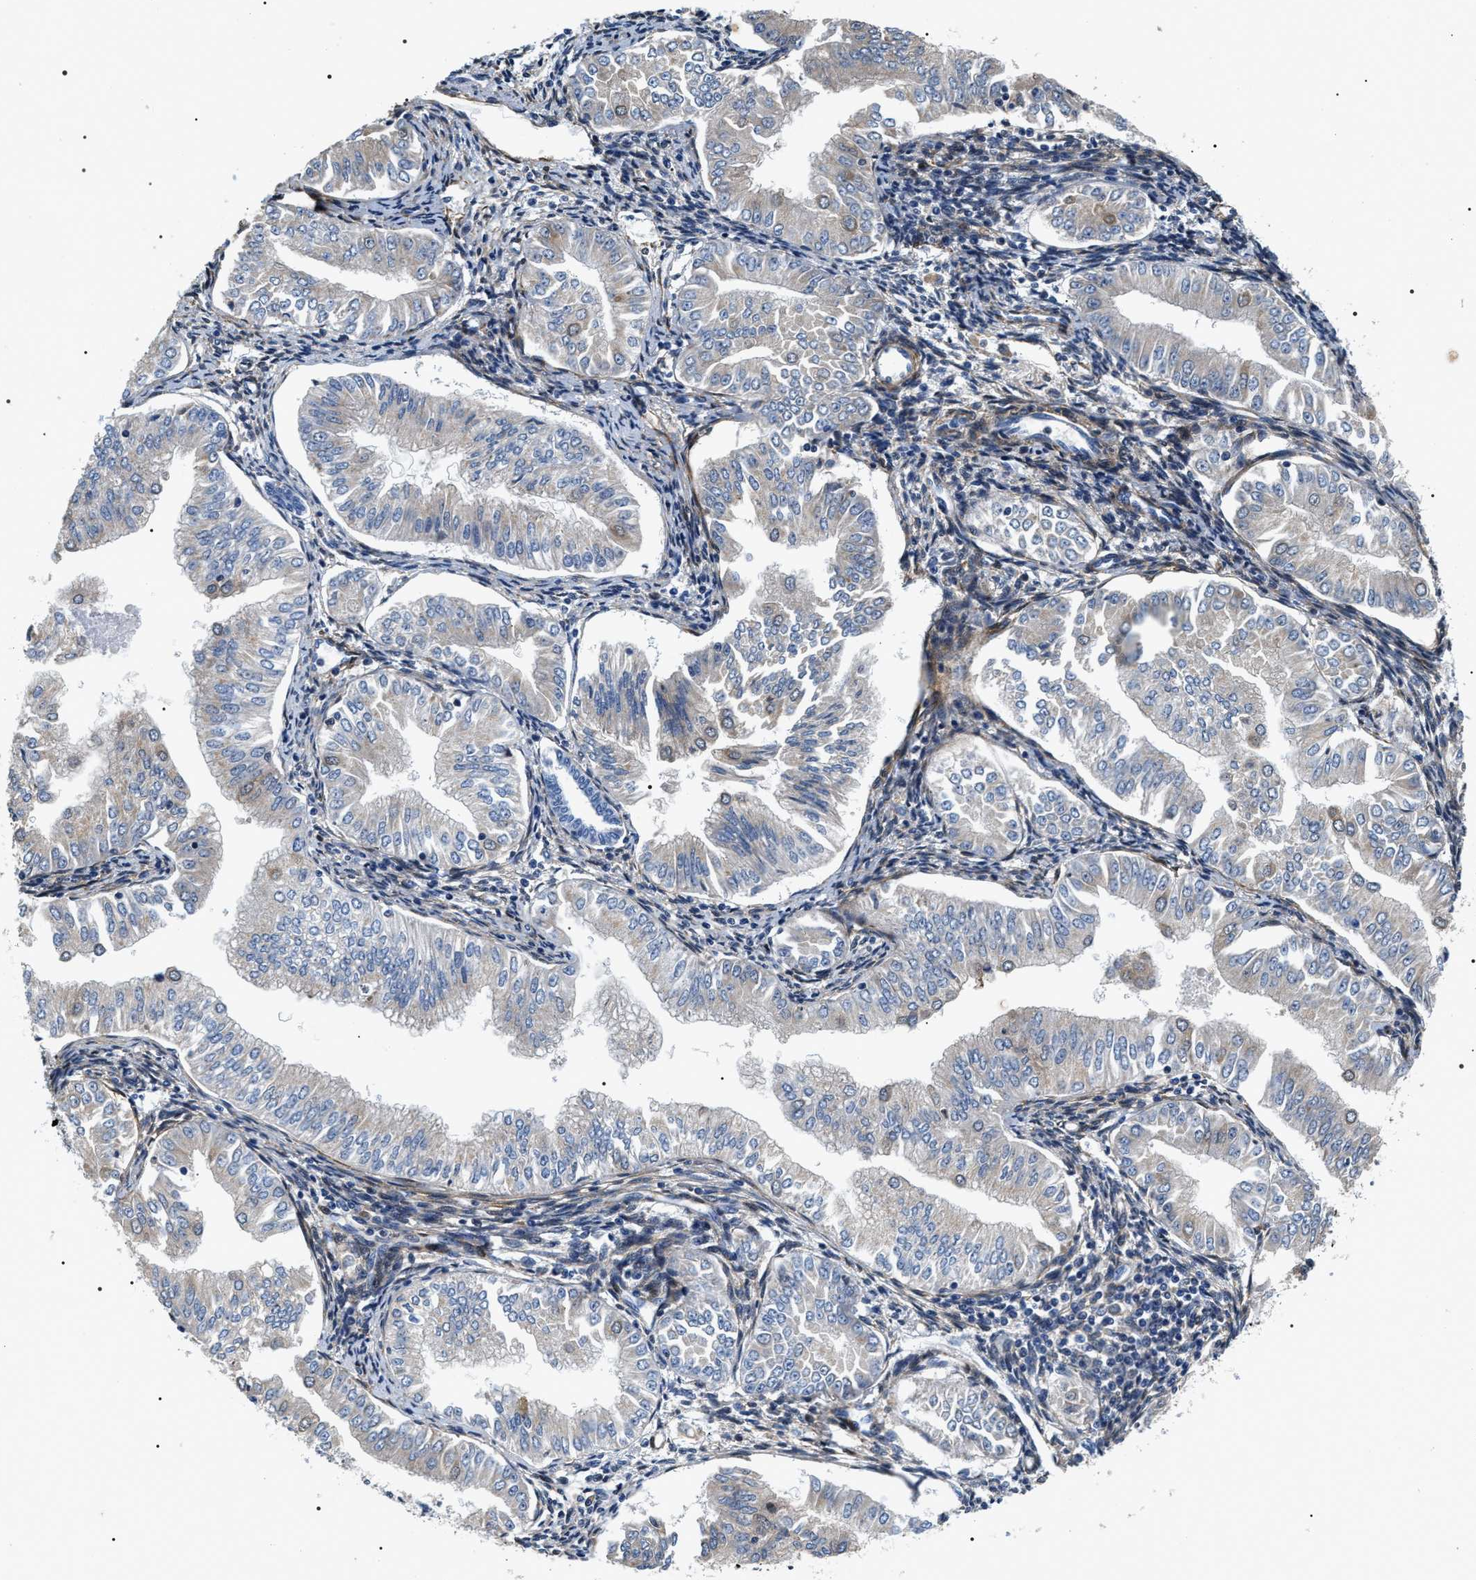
{"staining": {"intensity": "negative", "quantity": "none", "location": "none"}, "tissue": "endometrial cancer", "cell_type": "Tumor cells", "image_type": "cancer", "snomed": [{"axis": "morphology", "description": "Normal tissue, NOS"}, {"axis": "morphology", "description": "Adenocarcinoma, NOS"}, {"axis": "topography", "description": "Endometrium"}], "caption": "Endometrial cancer stained for a protein using immunohistochemistry (IHC) reveals no staining tumor cells.", "gene": "BAG2", "patient": {"sex": "female", "age": 53}}